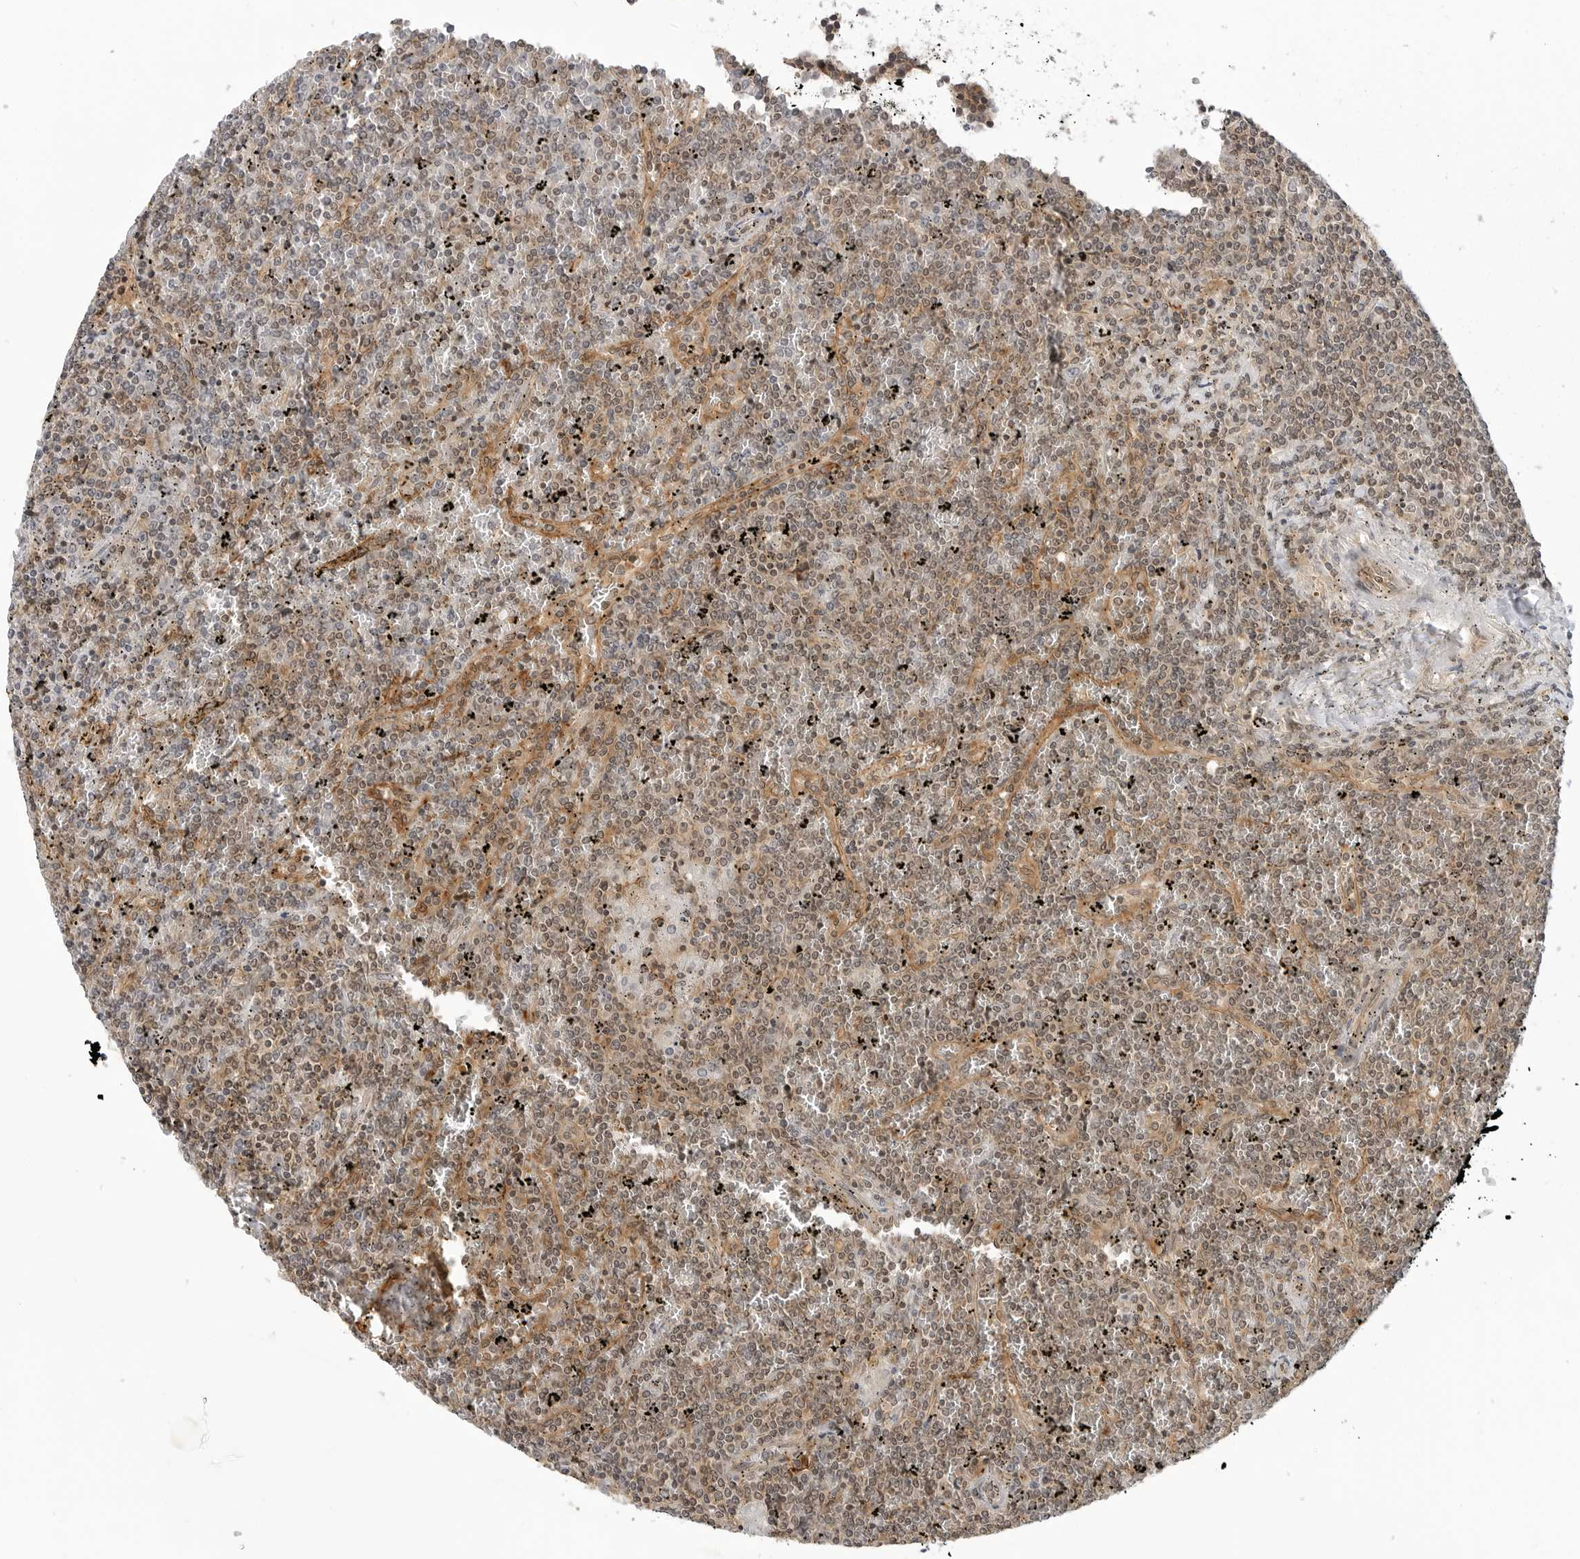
{"staining": {"intensity": "weak", "quantity": "25%-75%", "location": "nuclear"}, "tissue": "lymphoma", "cell_type": "Tumor cells", "image_type": "cancer", "snomed": [{"axis": "morphology", "description": "Malignant lymphoma, non-Hodgkin's type, Low grade"}, {"axis": "topography", "description": "Spleen"}], "caption": "A brown stain labels weak nuclear expression of a protein in human lymphoma tumor cells. The protein of interest is stained brown, and the nuclei are stained in blue (DAB (3,3'-diaminobenzidine) IHC with brightfield microscopy, high magnification).", "gene": "MAP2K5", "patient": {"sex": "female", "age": 19}}